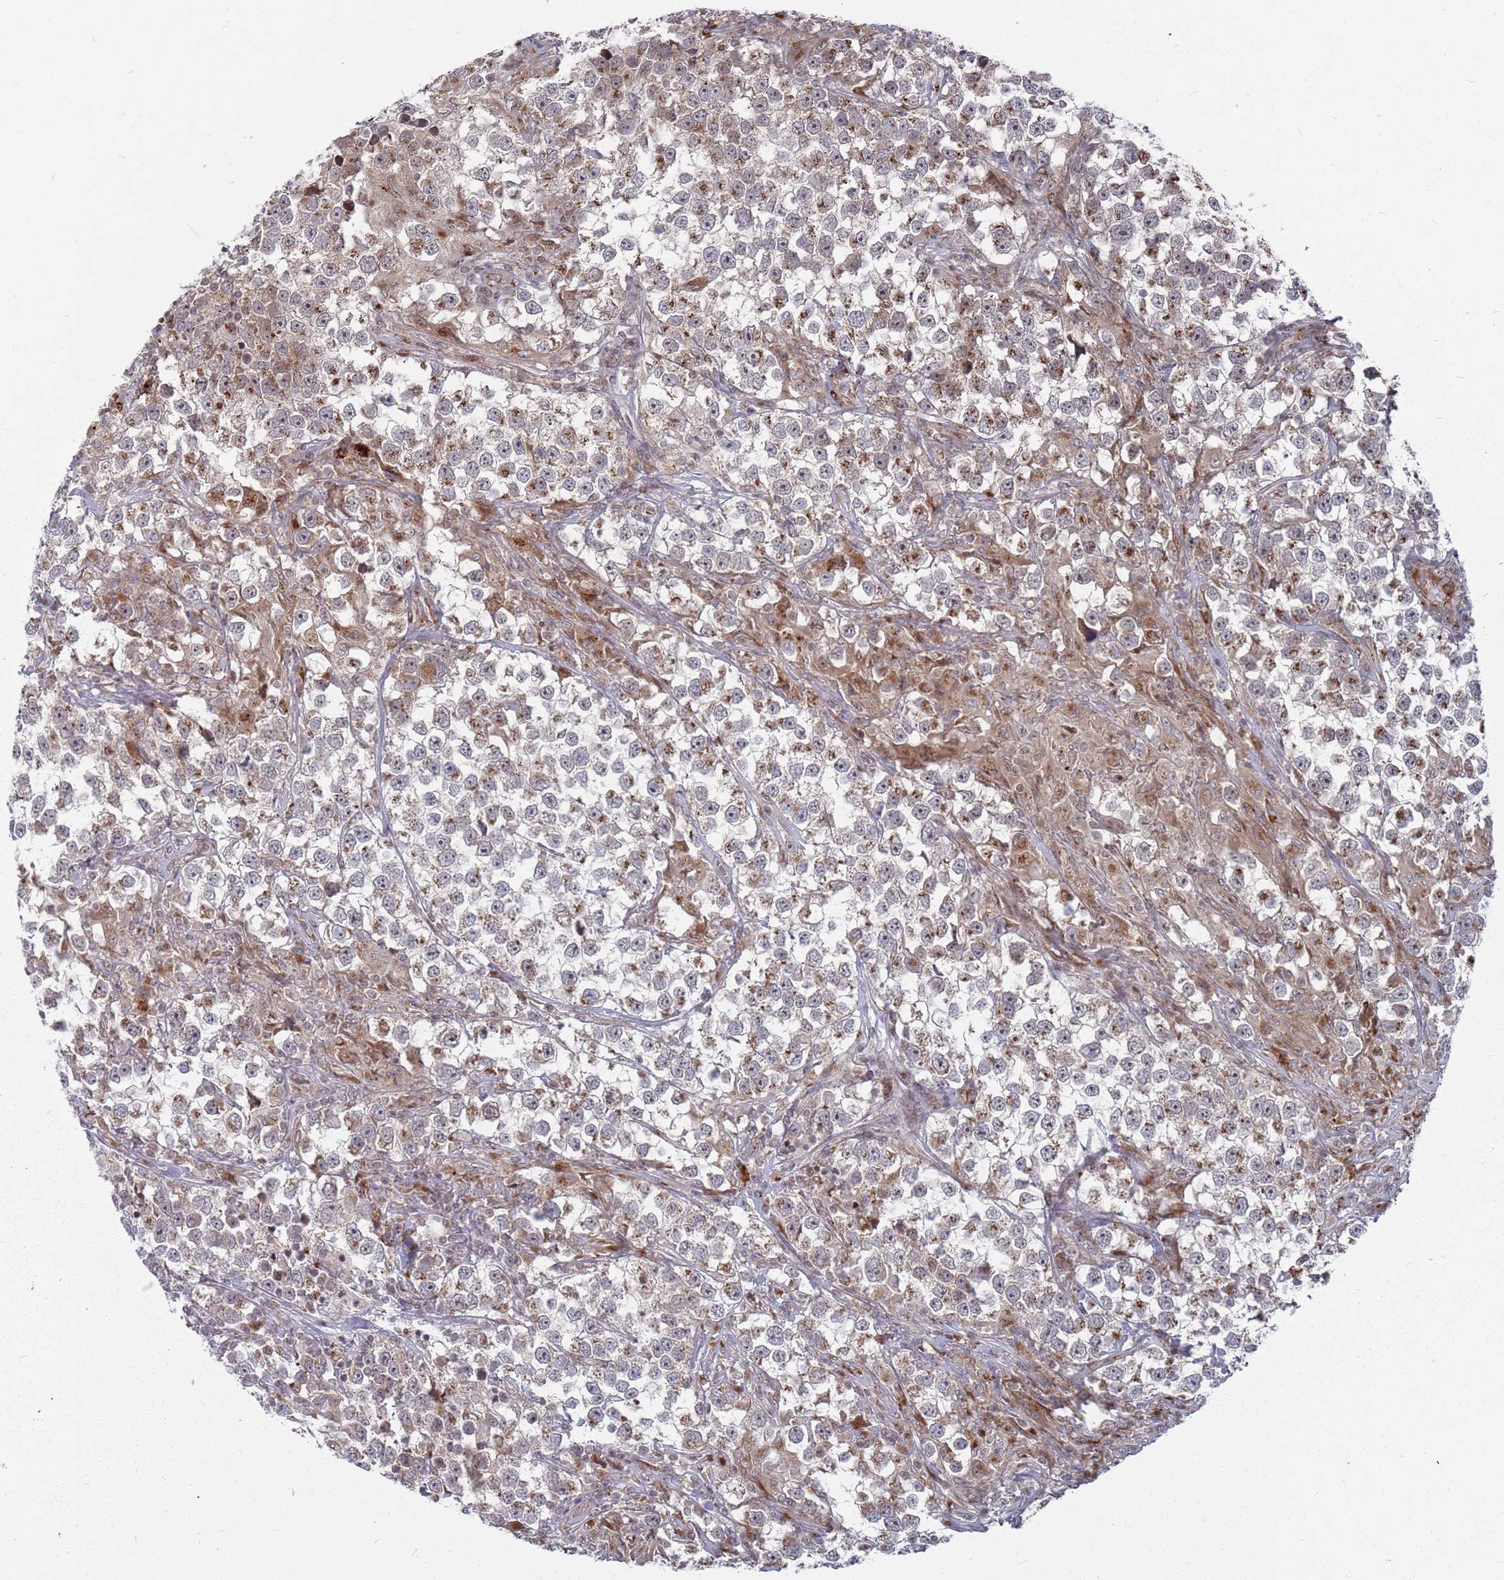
{"staining": {"intensity": "weak", "quantity": ">75%", "location": "cytoplasmic/membranous"}, "tissue": "testis cancer", "cell_type": "Tumor cells", "image_type": "cancer", "snomed": [{"axis": "morphology", "description": "Seminoma, NOS"}, {"axis": "topography", "description": "Testis"}], "caption": "Immunohistochemical staining of testis cancer (seminoma) exhibits low levels of weak cytoplasmic/membranous protein positivity in about >75% of tumor cells. (IHC, brightfield microscopy, high magnification).", "gene": "FMO4", "patient": {"sex": "male", "age": 46}}